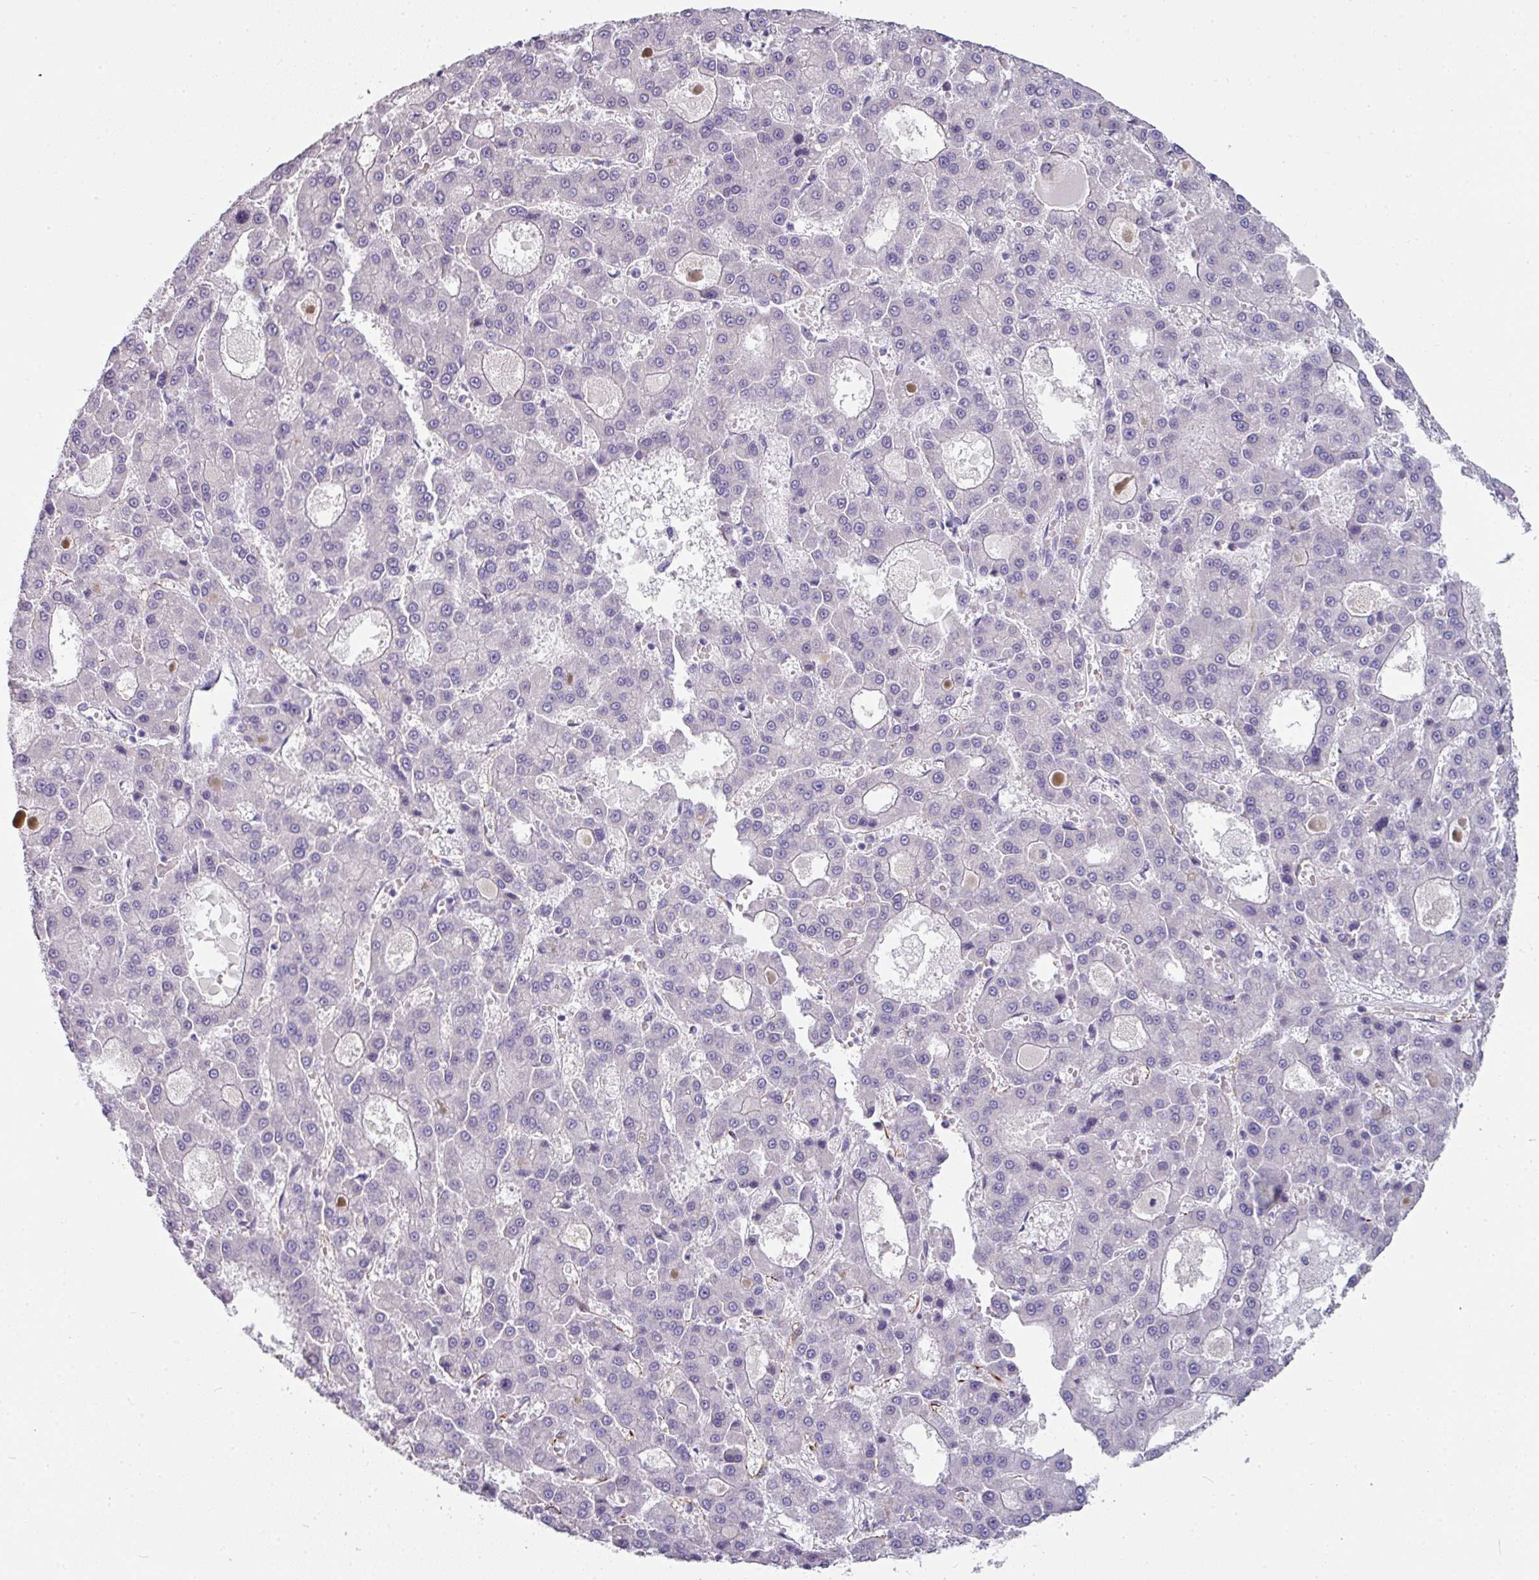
{"staining": {"intensity": "negative", "quantity": "none", "location": "none"}, "tissue": "liver cancer", "cell_type": "Tumor cells", "image_type": "cancer", "snomed": [{"axis": "morphology", "description": "Carcinoma, Hepatocellular, NOS"}, {"axis": "topography", "description": "Liver"}], "caption": "Liver cancer (hepatocellular carcinoma) stained for a protein using IHC reveals no staining tumor cells.", "gene": "SLC17A7", "patient": {"sex": "male", "age": 70}}